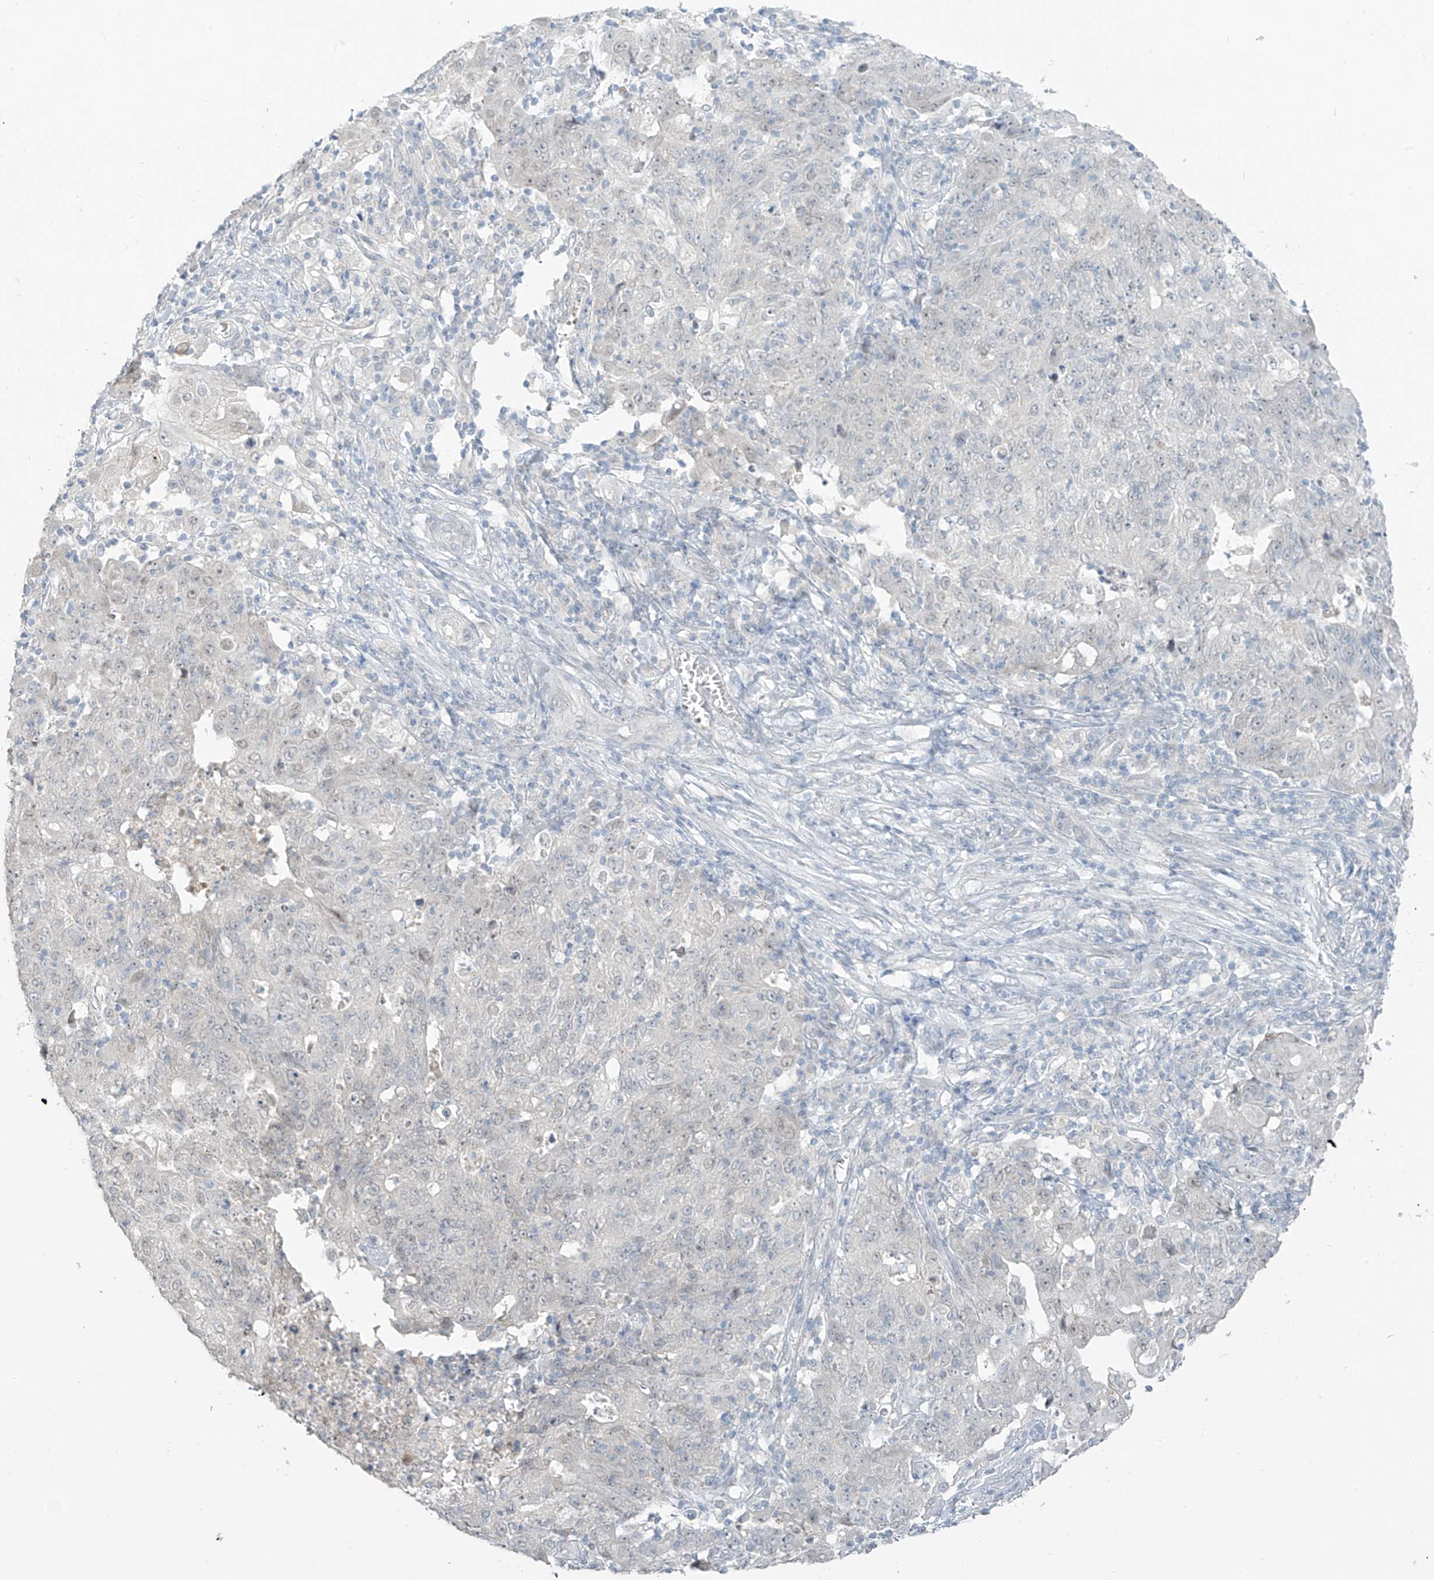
{"staining": {"intensity": "negative", "quantity": "none", "location": "none"}, "tissue": "ovarian cancer", "cell_type": "Tumor cells", "image_type": "cancer", "snomed": [{"axis": "morphology", "description": "Carcinoma, endometroid"}, {"axis": "topography", "description": "Ovary"}], "caption": "This is an IHC histopathology image of ovarian cancer. There is no positivity in tumor cells.", "gene": "PRDM6", "patient": {"sex": "female", "age": 42}}